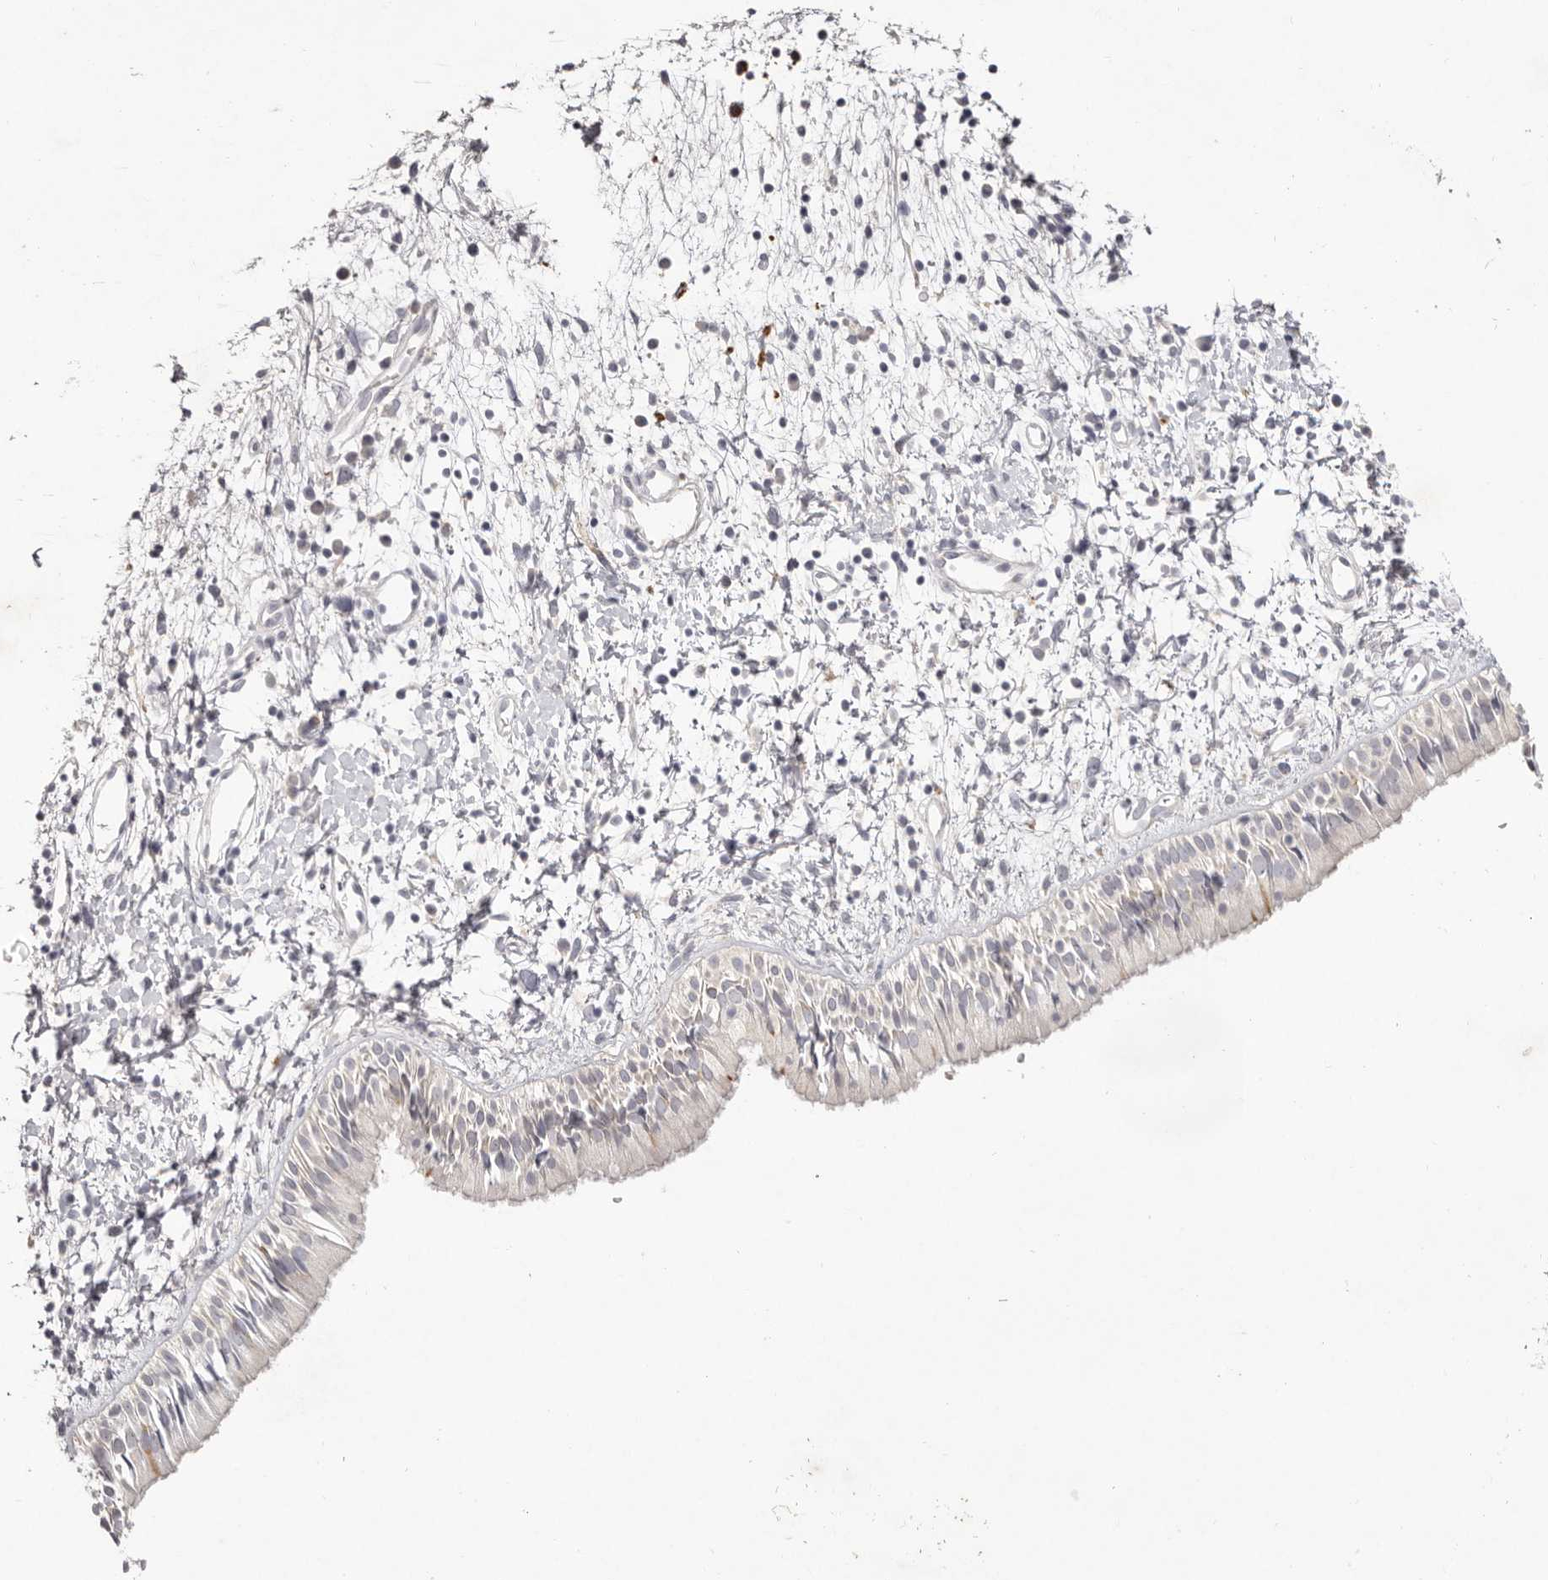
{"staining": {"intensity": "negative", "quantity": "none", "location": "none"}, "tissue": "nasopharynx", "cell_type": "Respiratory epithelial cells", "image_type": "normal", "snomed": [{"axis": "morphology", "description": "Normal tissue, NOS"}, {"axis": "topography", "description": "Nasopharynx"}], "caption": "DAB immunohistochemical staining of normal human nasopharynx shows no significant staining in respiratory epithelial cells.", "gene": "SCUBE2", "patient": {"sex": "male", "age": 22}}